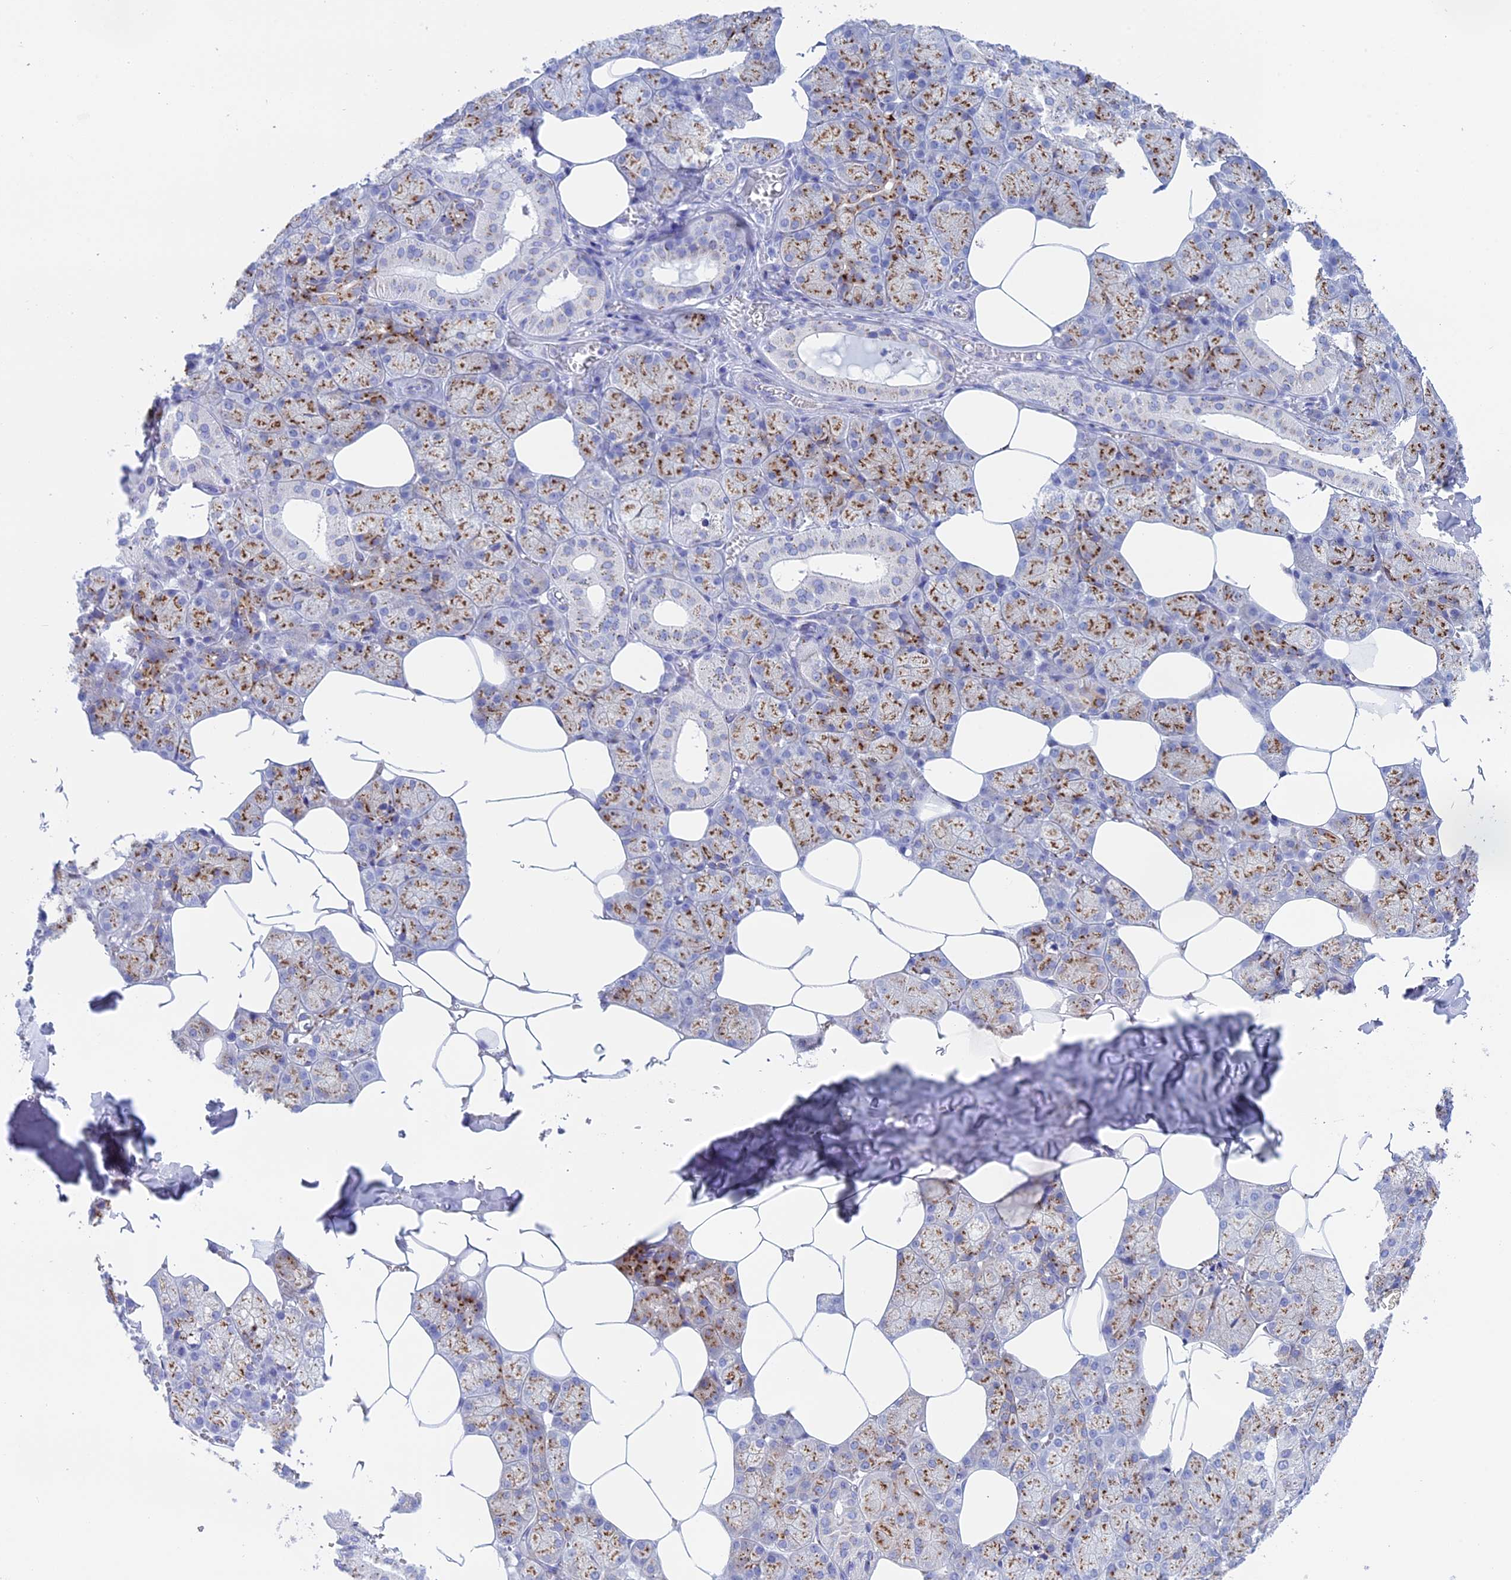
{"staining": {"intensity": "strong", "quantity": "25%-75%", "location": "cytoplasmic/membranous"}, "tissue": "salivary gland", "cell_type": "Glandular cells", "image_type": "normal", "snomed": [{"axis": "morphology", "description": "Normal tissue, NOS"}, {"axis": "topography", "description": "Salivary gland"}], "caption": "Immunohistochemical staining of unremarkable human salivary gland displays strong cytoplasmic/membranous protein positivity in about 25%-75% of glandular cells. (DAB (3,3'-diaminobenzidine) = brown stain, brightfield microscopy at high magnification).", "gene": "ERICH4", "patient": {"sex": "male", "age": 62}}